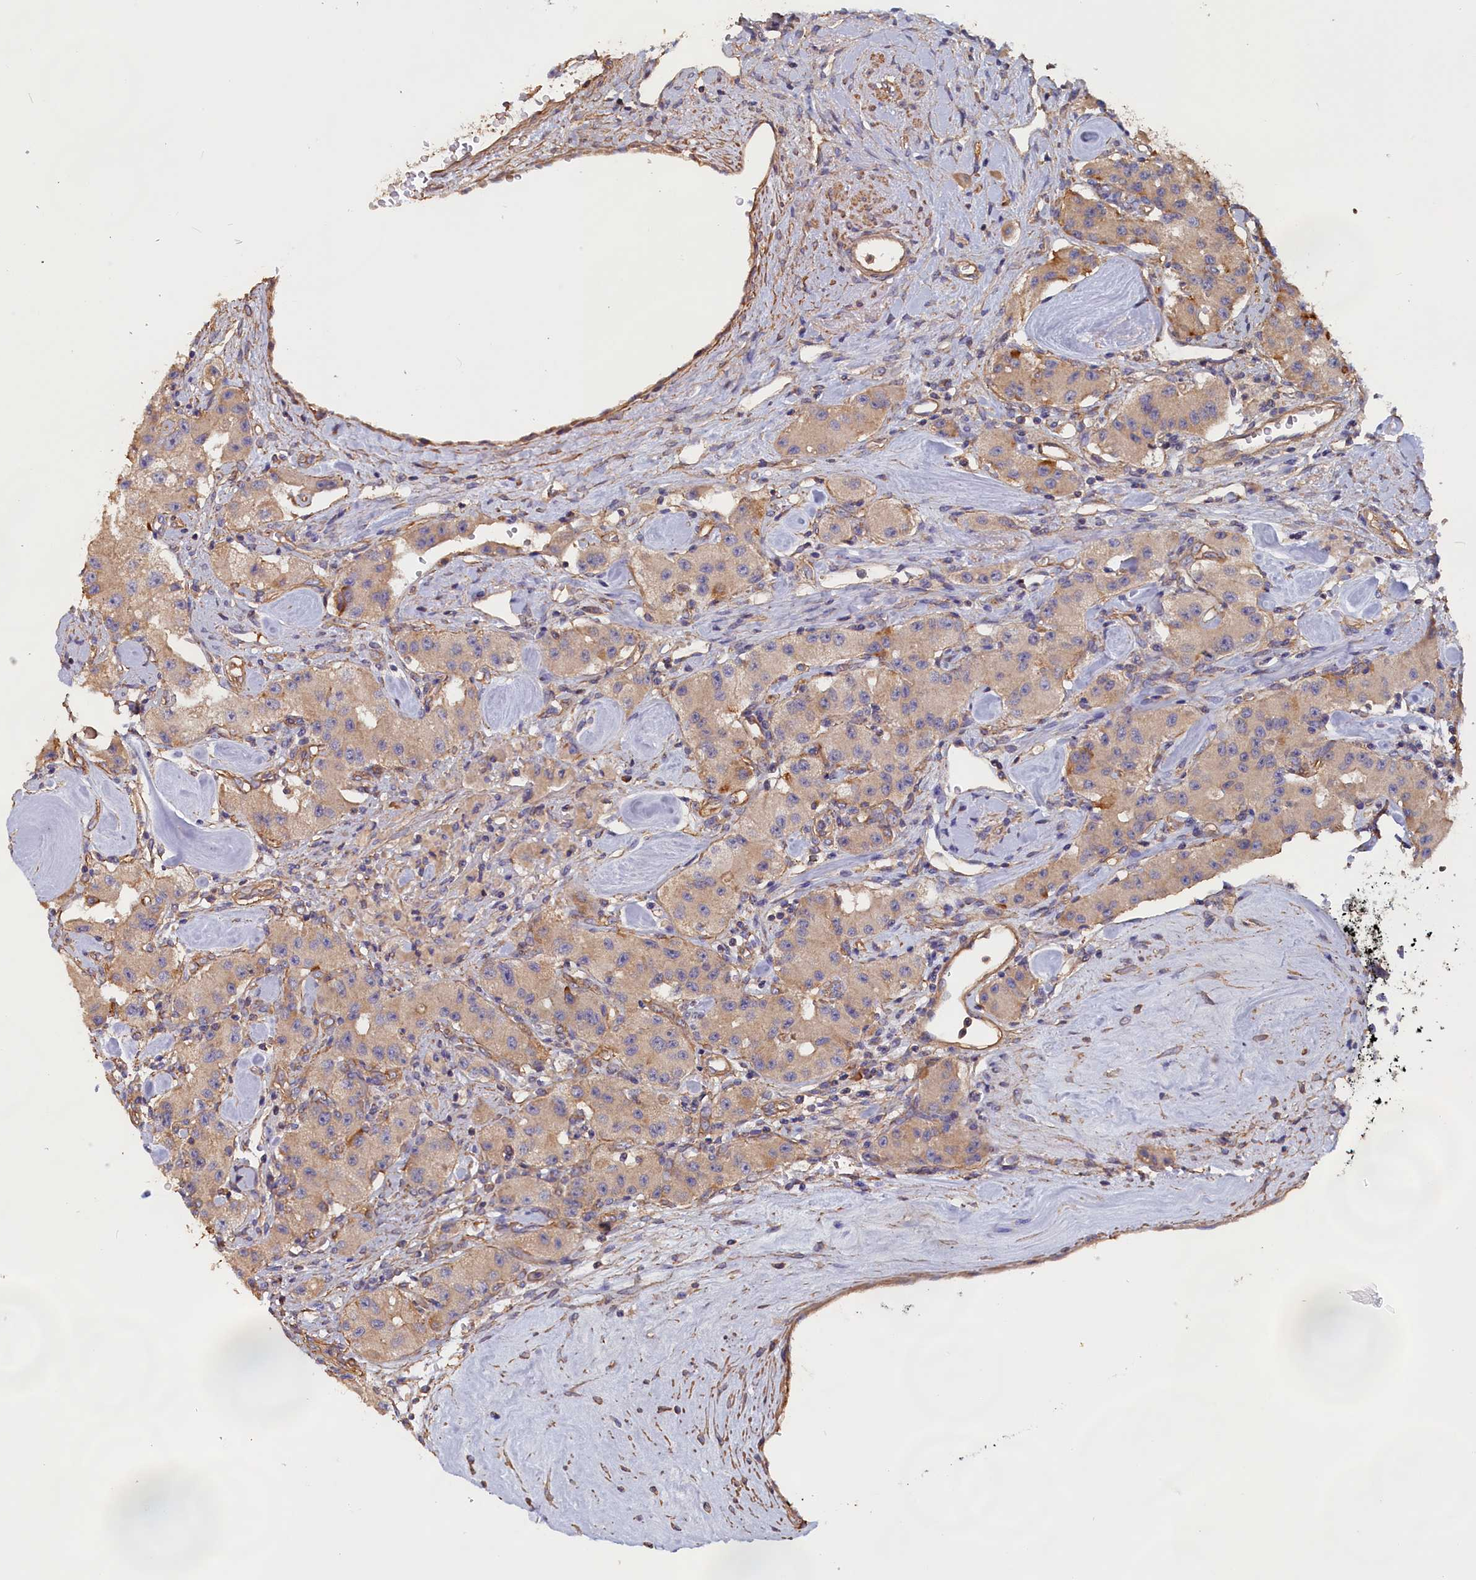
{"staining": {"intensity": "moderate", "quantity": ">75%", "location": "cytoplasmic/membranous"}, "tissue": "carcinoid", "cell_type": "Tumor cells", "image_type": "cancer", "snomed": [{"axis": "morphology", "description": "Carcinoid, malignant, NOS"}, {"axis": "topography", "description": "Pancreas"}], "caption": "Protein staining shows moderate cytoplasmic/membranous positivity in approximately >75% of tumor cells in carcinoid.", "gene": "ANKRD2", "patient": {"sex": "male", "age": 41}}